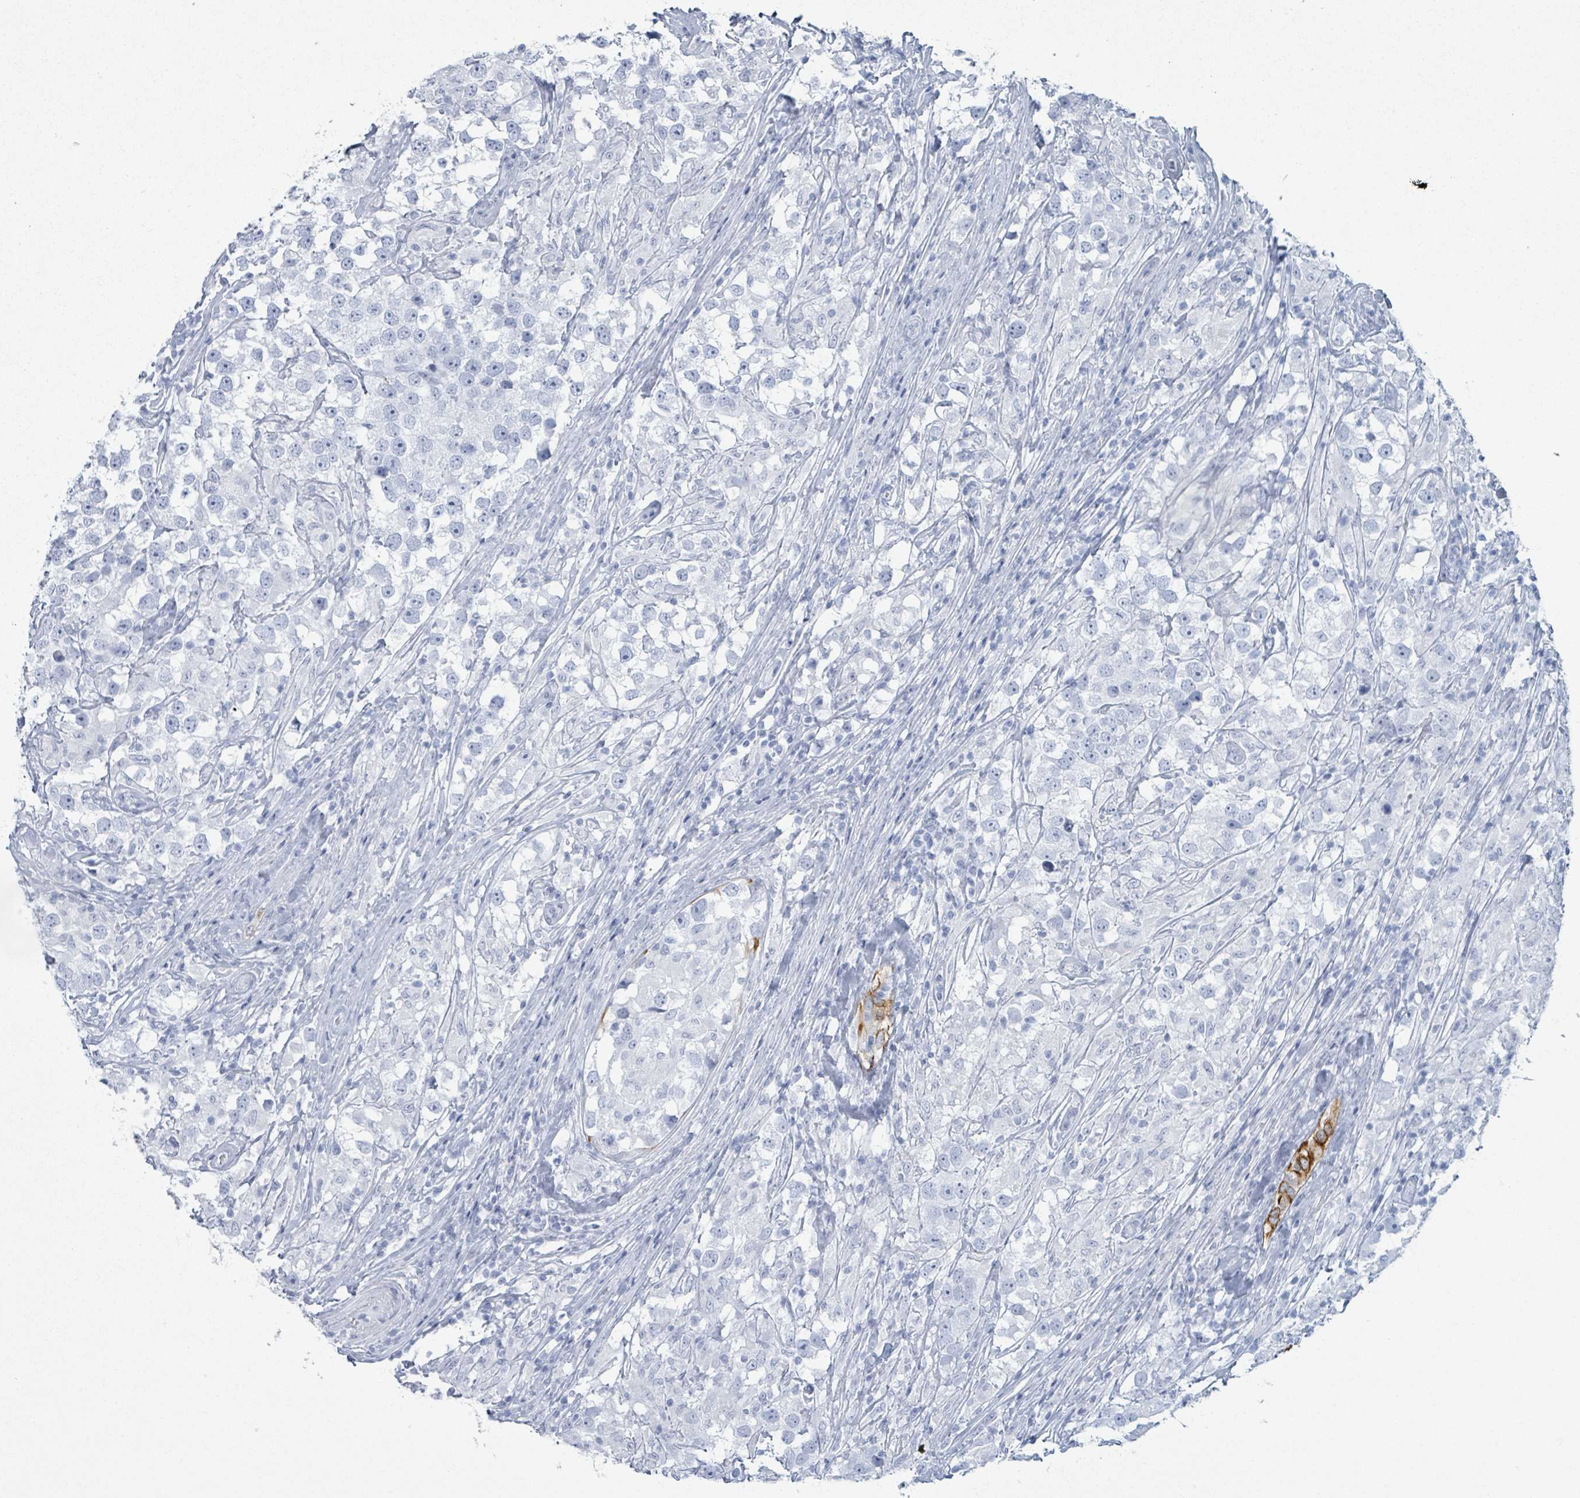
{"staining": {"intensity": "negative", "quantity": "none", "location": "none"}, "tissue": "testis cancer", "cell_type": "Tumor cells", "image_type": "cancer", "snomed": [{"axis": "morphology", "description": "Seminoma, NOS"}, {"axis": "topography", "description": "Testis"}], "caption": "Tumor cells are negative for protein expression in human testis cancer (seminoma). Brightfield microscopy of immunohistochemistry (IHC) stained with DAB (3,3'-diaminobenzidine) (brown) and hematoxylin (blue), captured at high magnification.", "gene": "KRT8", "patient": {"sex": "male", "age": 46}}